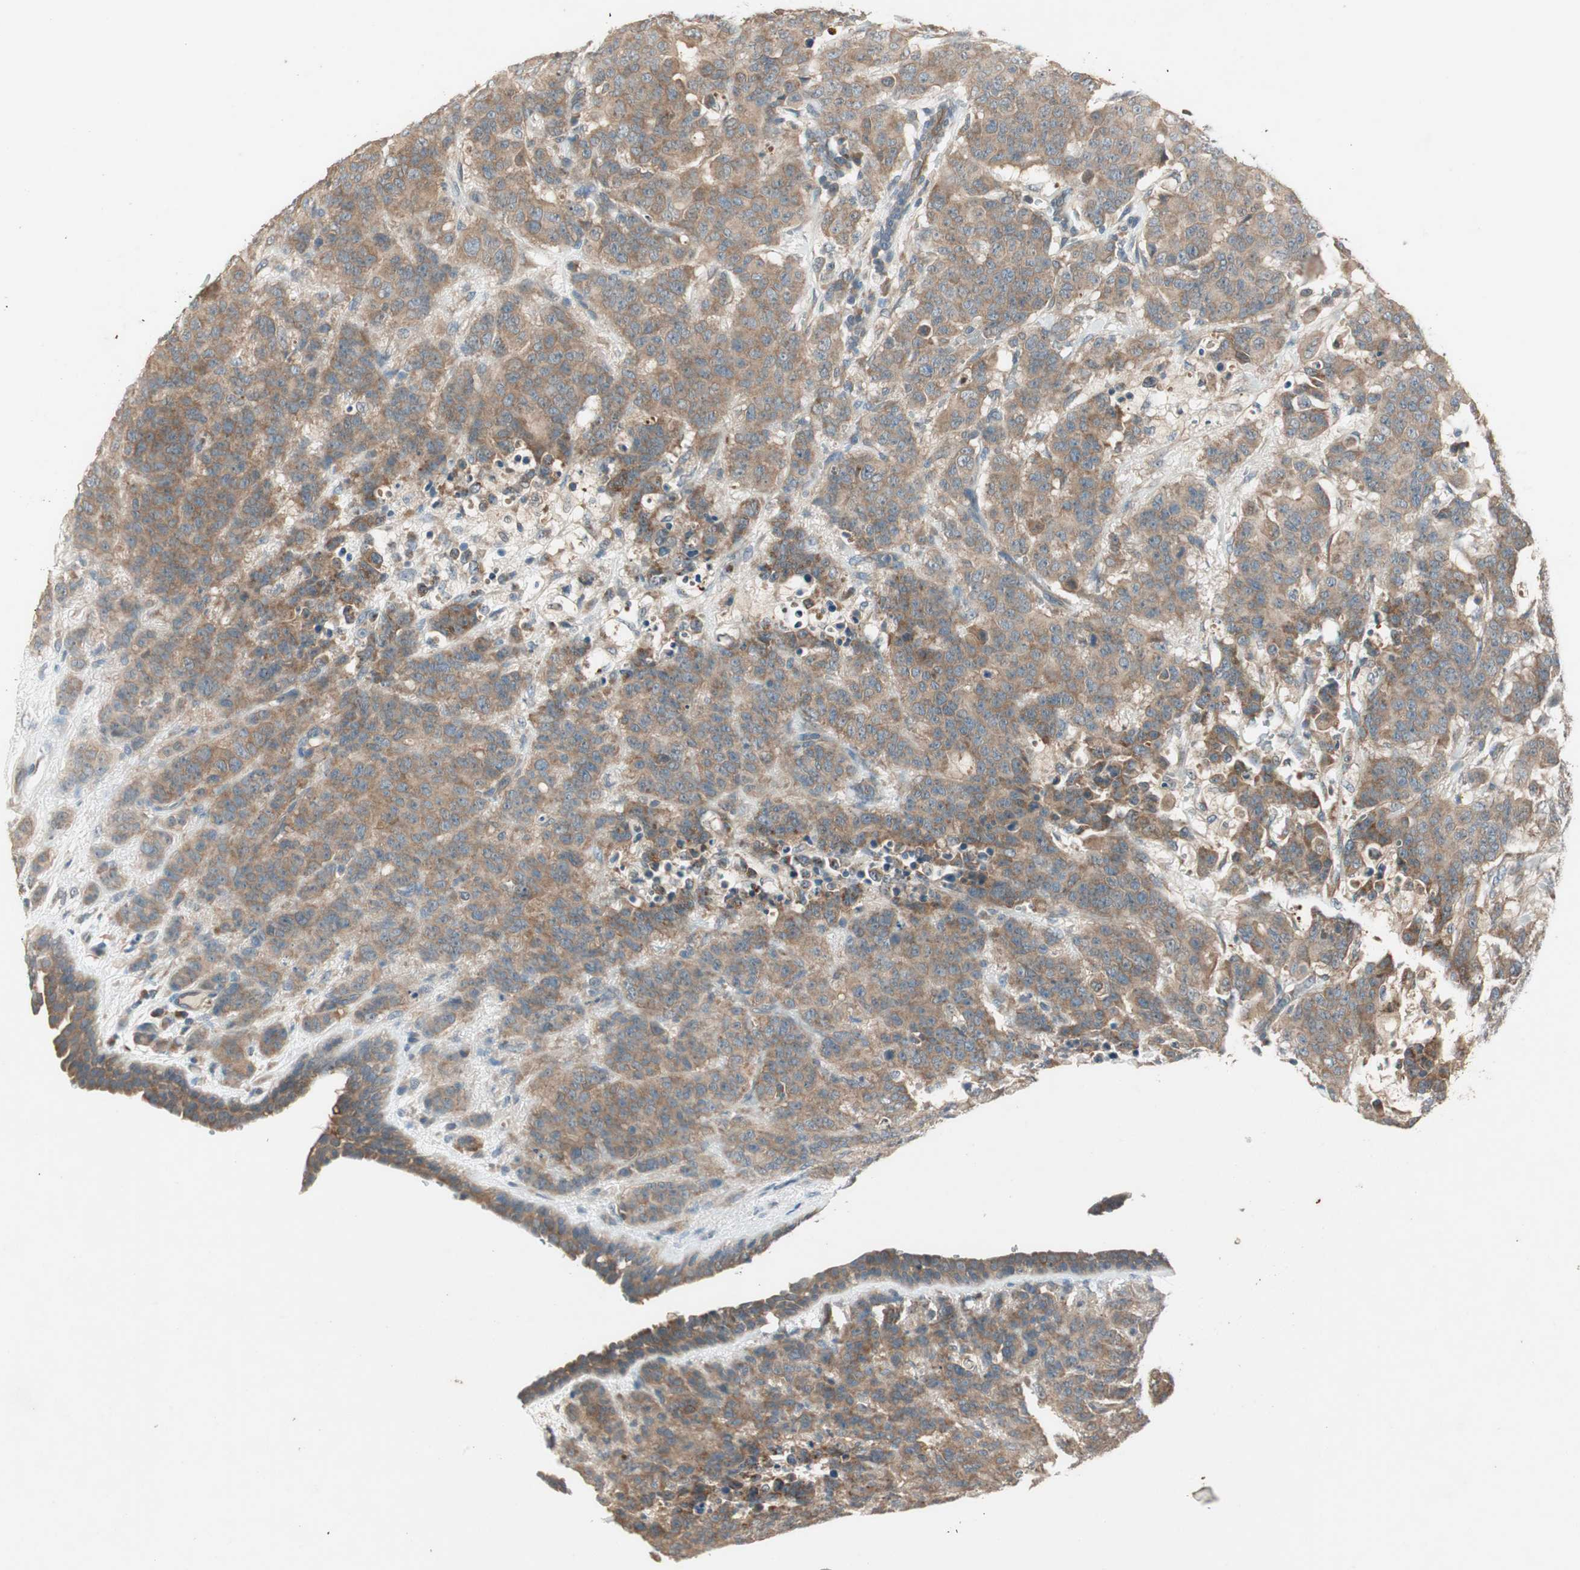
{"staining": {"intensity": "moderate", "quantity": ">75%", "location": "cytoplasmic/membranous"}, "tissue": "breast cancer", "cell_type": "Tumor cells", "image_type": "cancer", "snomed": [{"axis": "morphology", "description": "Duct carcinoma"}, {"axis": "topography", "description": "Breast"}], "caption": "IHC staining of breast invasive ductal carcinoma, which reveals medium levels of moderate cytoplasmic/membranous positivity in approximately >75% of tumor cells indicating moderate cytoplasmic/membranous protein positivity. The staining was performed using DAB (brown) for protein detection and nuclei were counterstained in hematoxylin (blue).", "gene": "NCLN", "patient": {"sex": "female", "age": 40}}